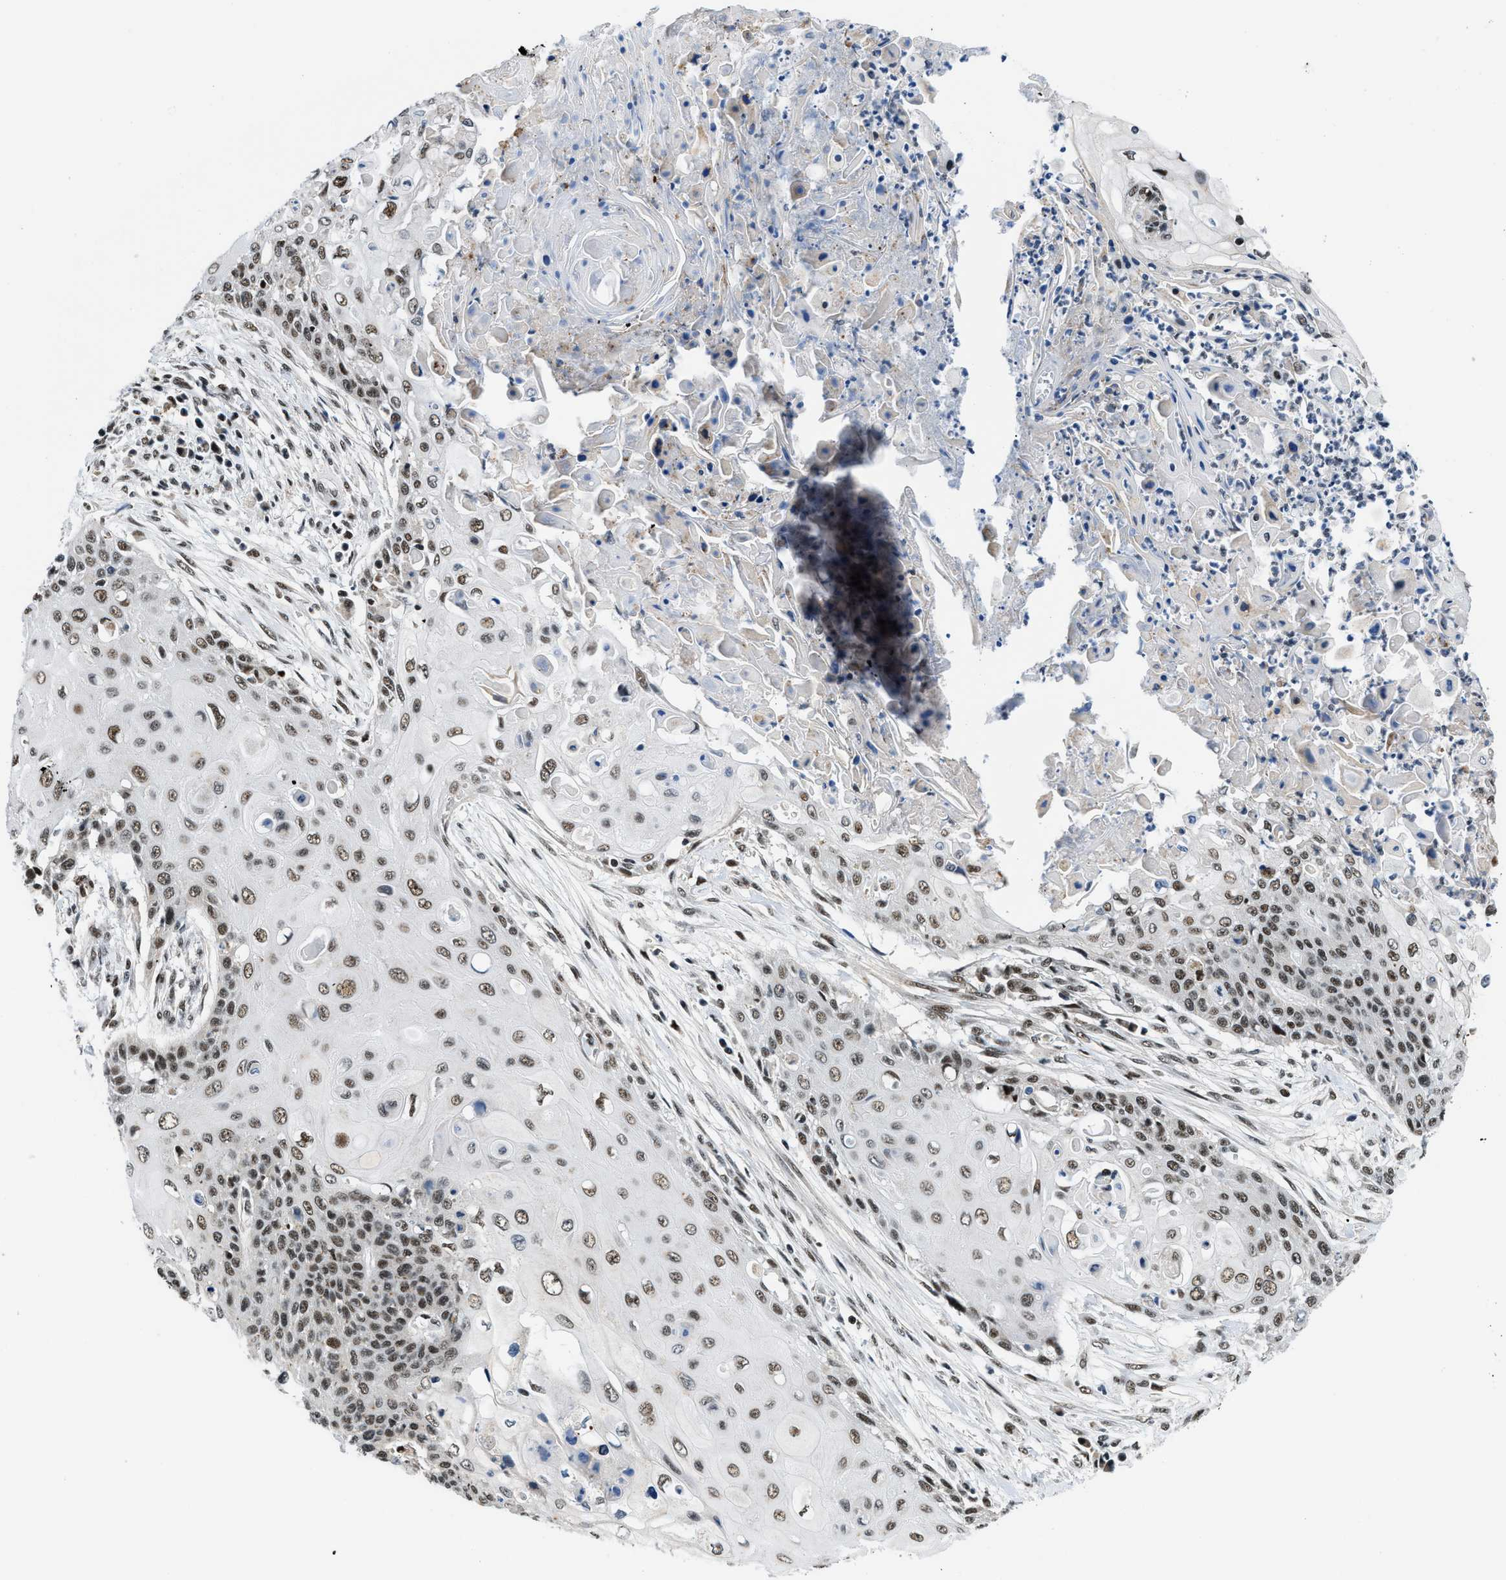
{"staining": {"intensity": "moderate", "quantity": ">75%", "location": "nuclear"}, "tissue": "cervical cancer", "cell_type": "Tumor cells", "image_type": "cancer", "snomed": [{"axis": "morphology", "description": "Squamous cell carcinoma, NOS"}, {"axis": "topography", "description": "Cervix"}], "caption": "Immunohistochemical staining of human cervical cancer reveals medium levels of moderate nuclear staining in approximately >75% of tumor cells.", "gene": "KDM3B", "patient": {"sex": "female", "age": 39}}